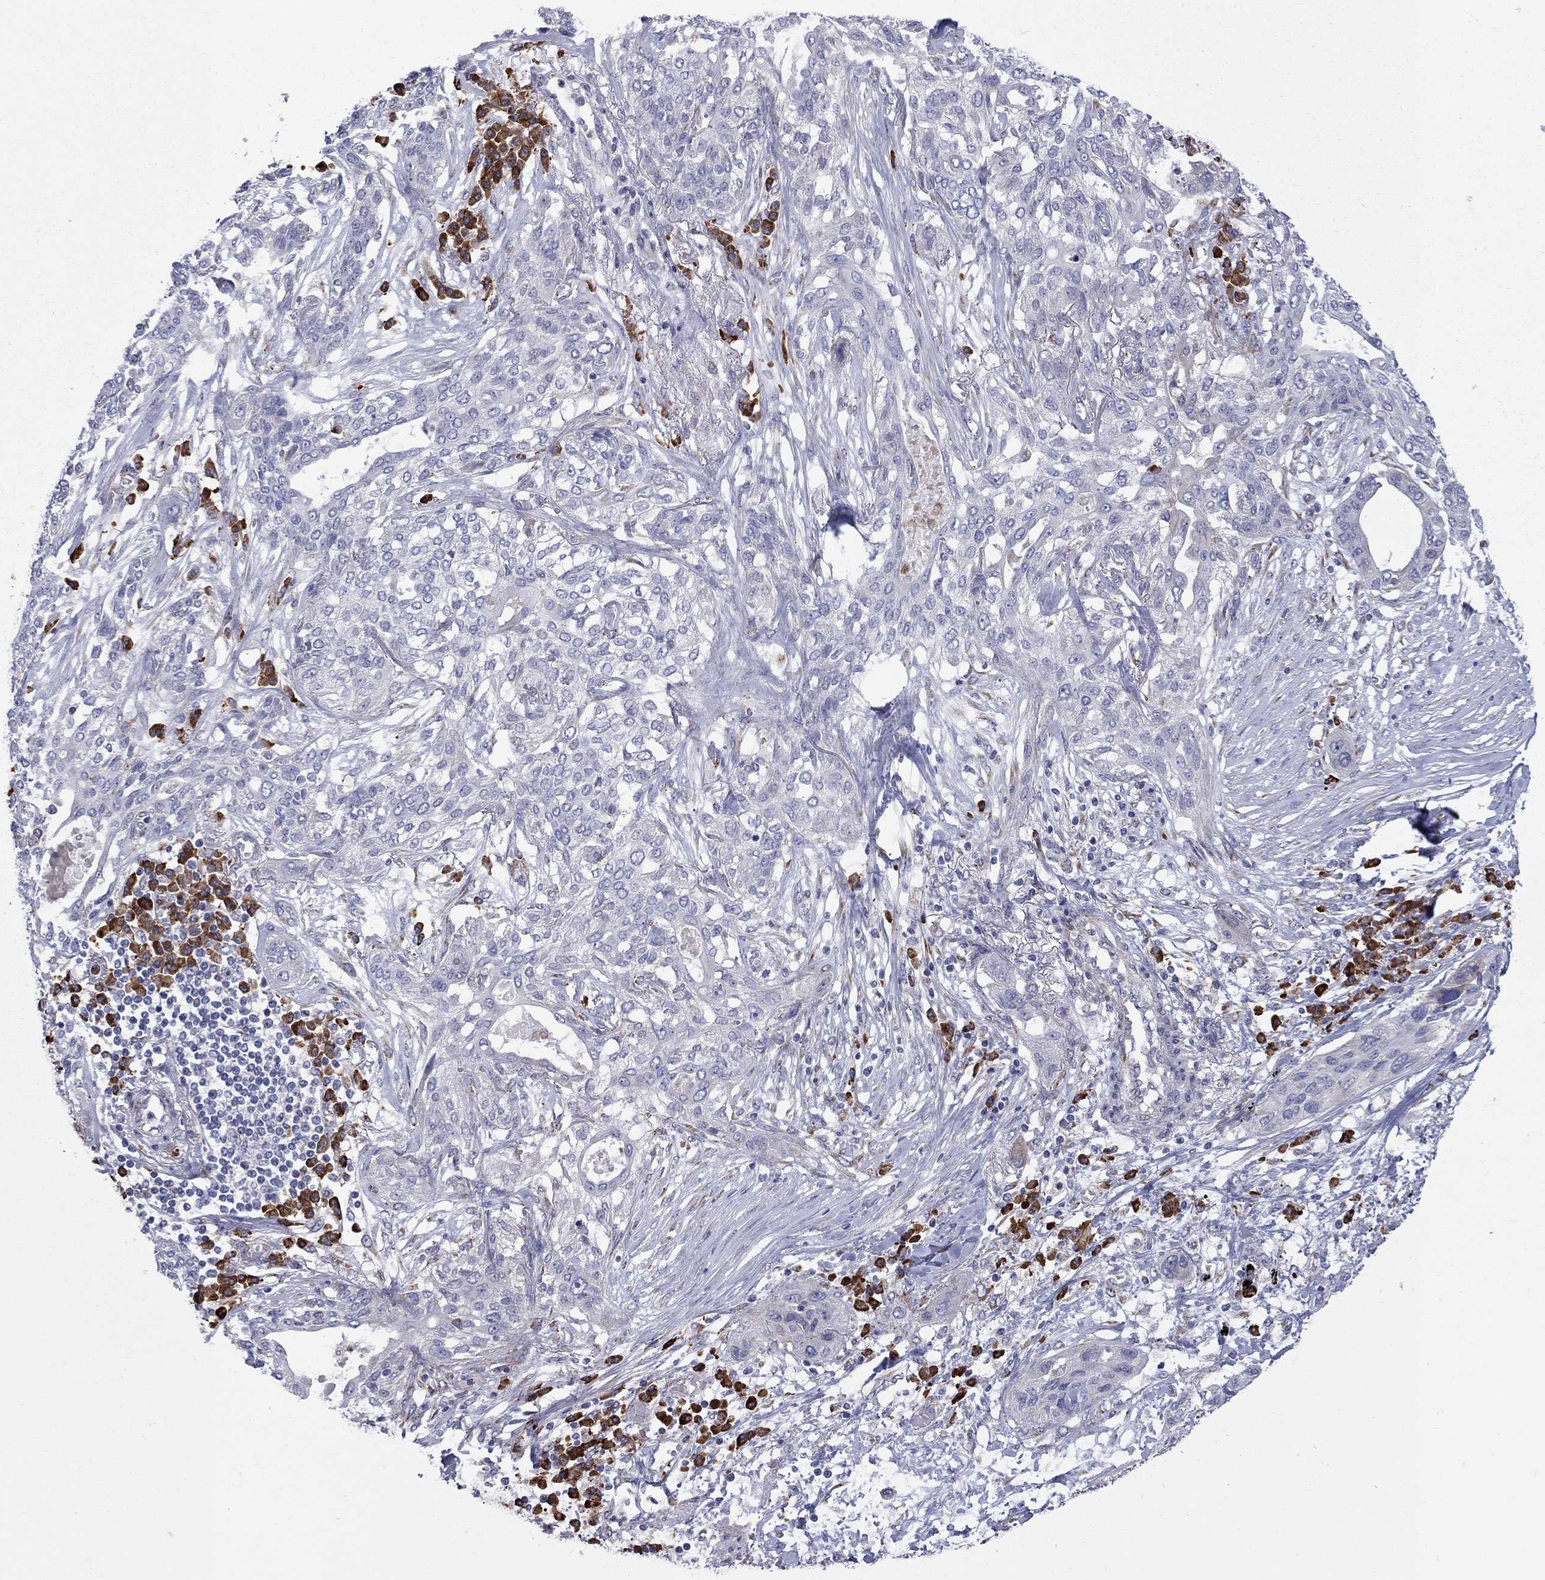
{"staining": {"intensity": "negative", "quantity": "none", "location": "none"}, "tissue": "lung cancer", "cell_type": "Tumor cells", "image_type": "cancer", "snomed": [{"axis": "morphology", "description": "Squamous cell carcinoma, NOS"}, {"axis": "topography", "description": "Lung"}], "caption": "The photomicrograph displays no staining of tumor cells in lung squamous cell carcinoma.", "gene": "ASNS", "patient": {"sex": "female", "age": 70}}